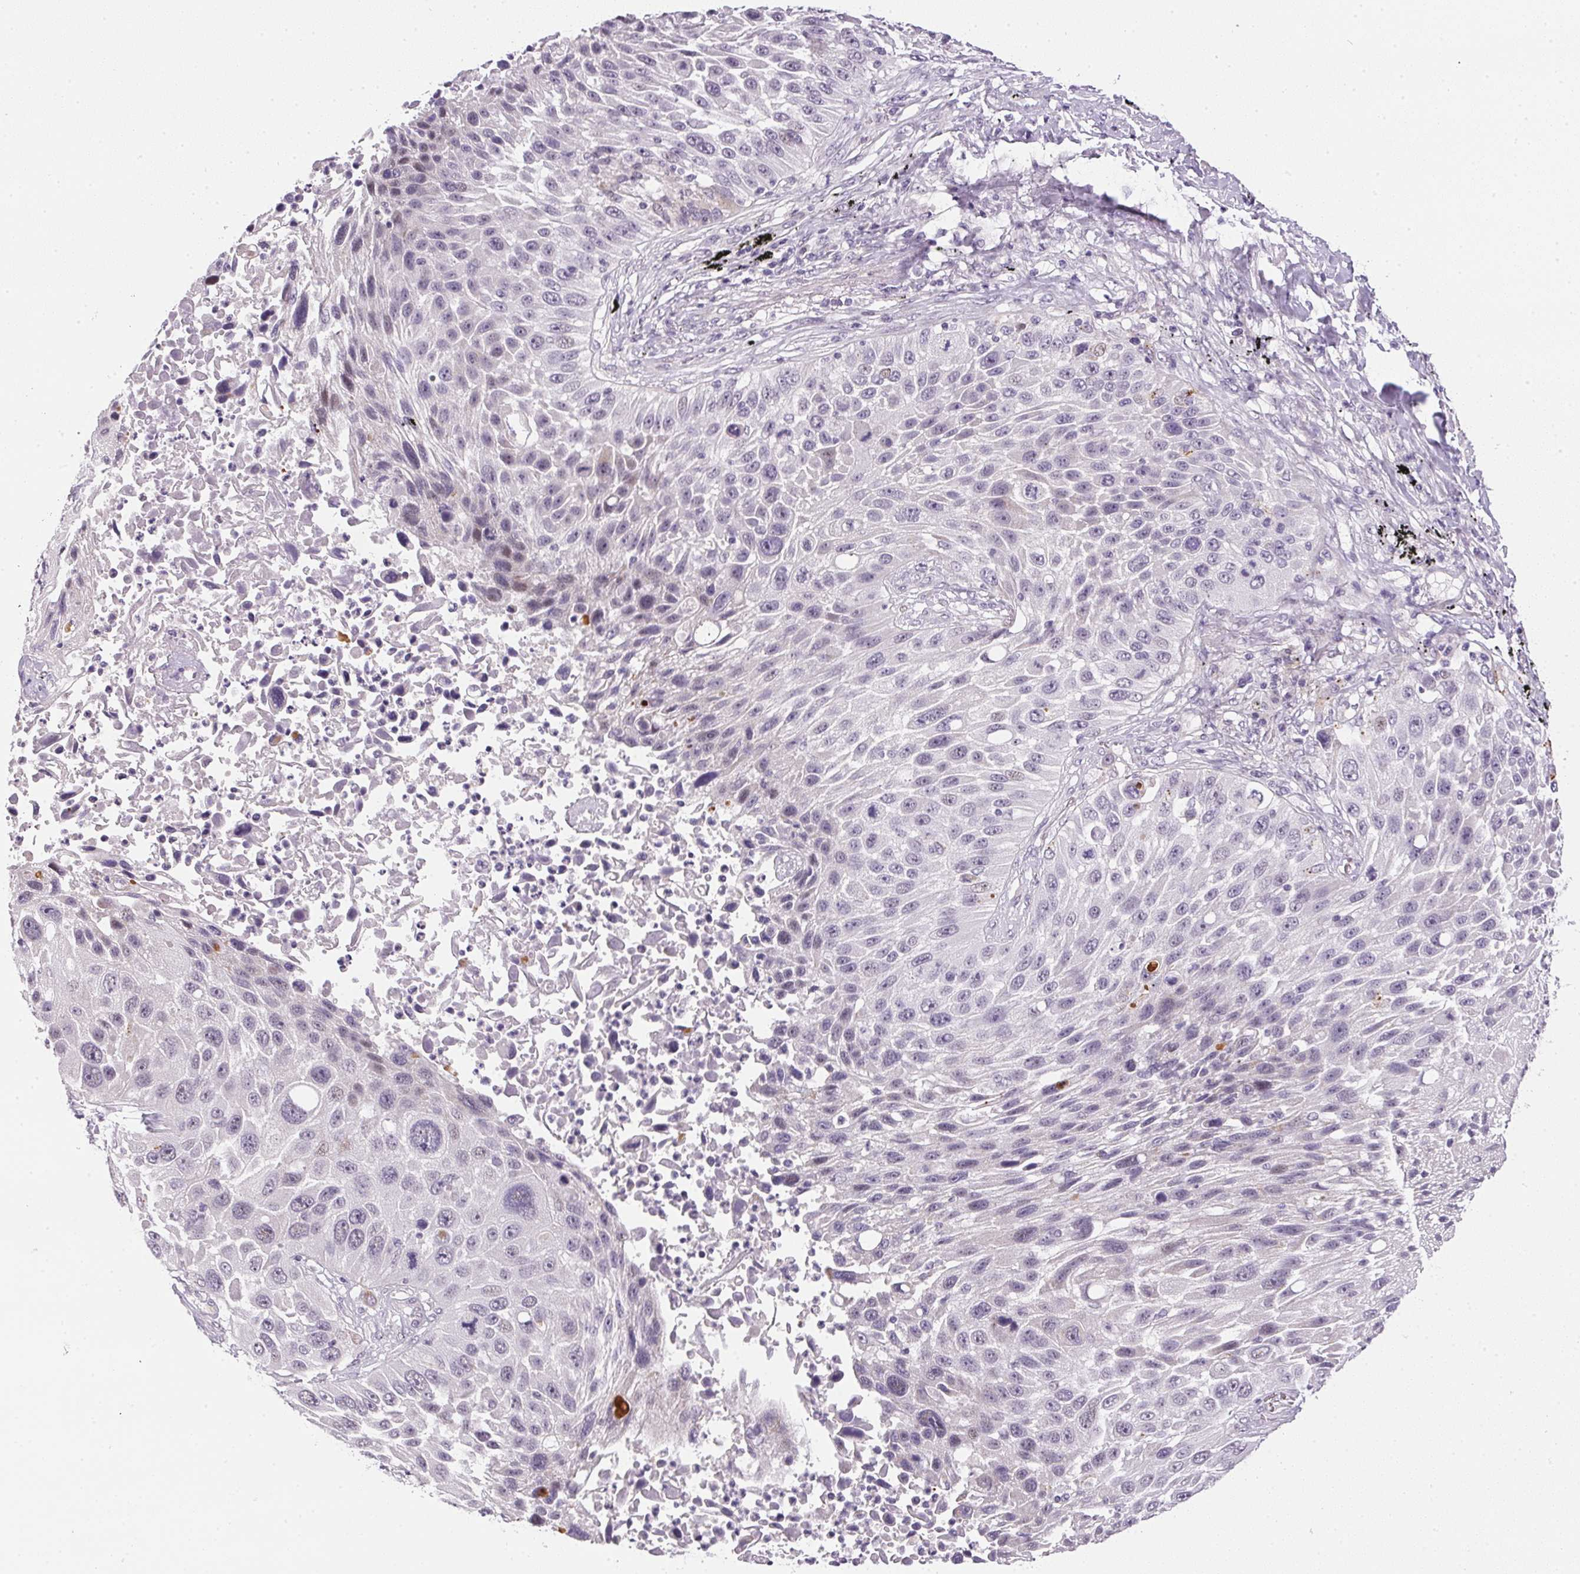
{"staining": {"intensity": "negative", "quantity": "none", "location": "none"}, "tissue": "lung cancer", "cell_type": "Tumor cells", "image_type": "cancer", "snomed": [{"axis": "morphology", "description": "Normal morphology"}, {"axis": "morphology", "description": "Squamous cell carcinoma, NOS"}, {"axis": "topography", "description": "Lymph node"}, {"axis": "topography", "description": "Lung"}], "caption": "An image of human squamous cell carcinoma (lung) is negative for staining in tumor cells.", "gene": "GSDMC", "patient": {"sex": "male", "age": 67}}